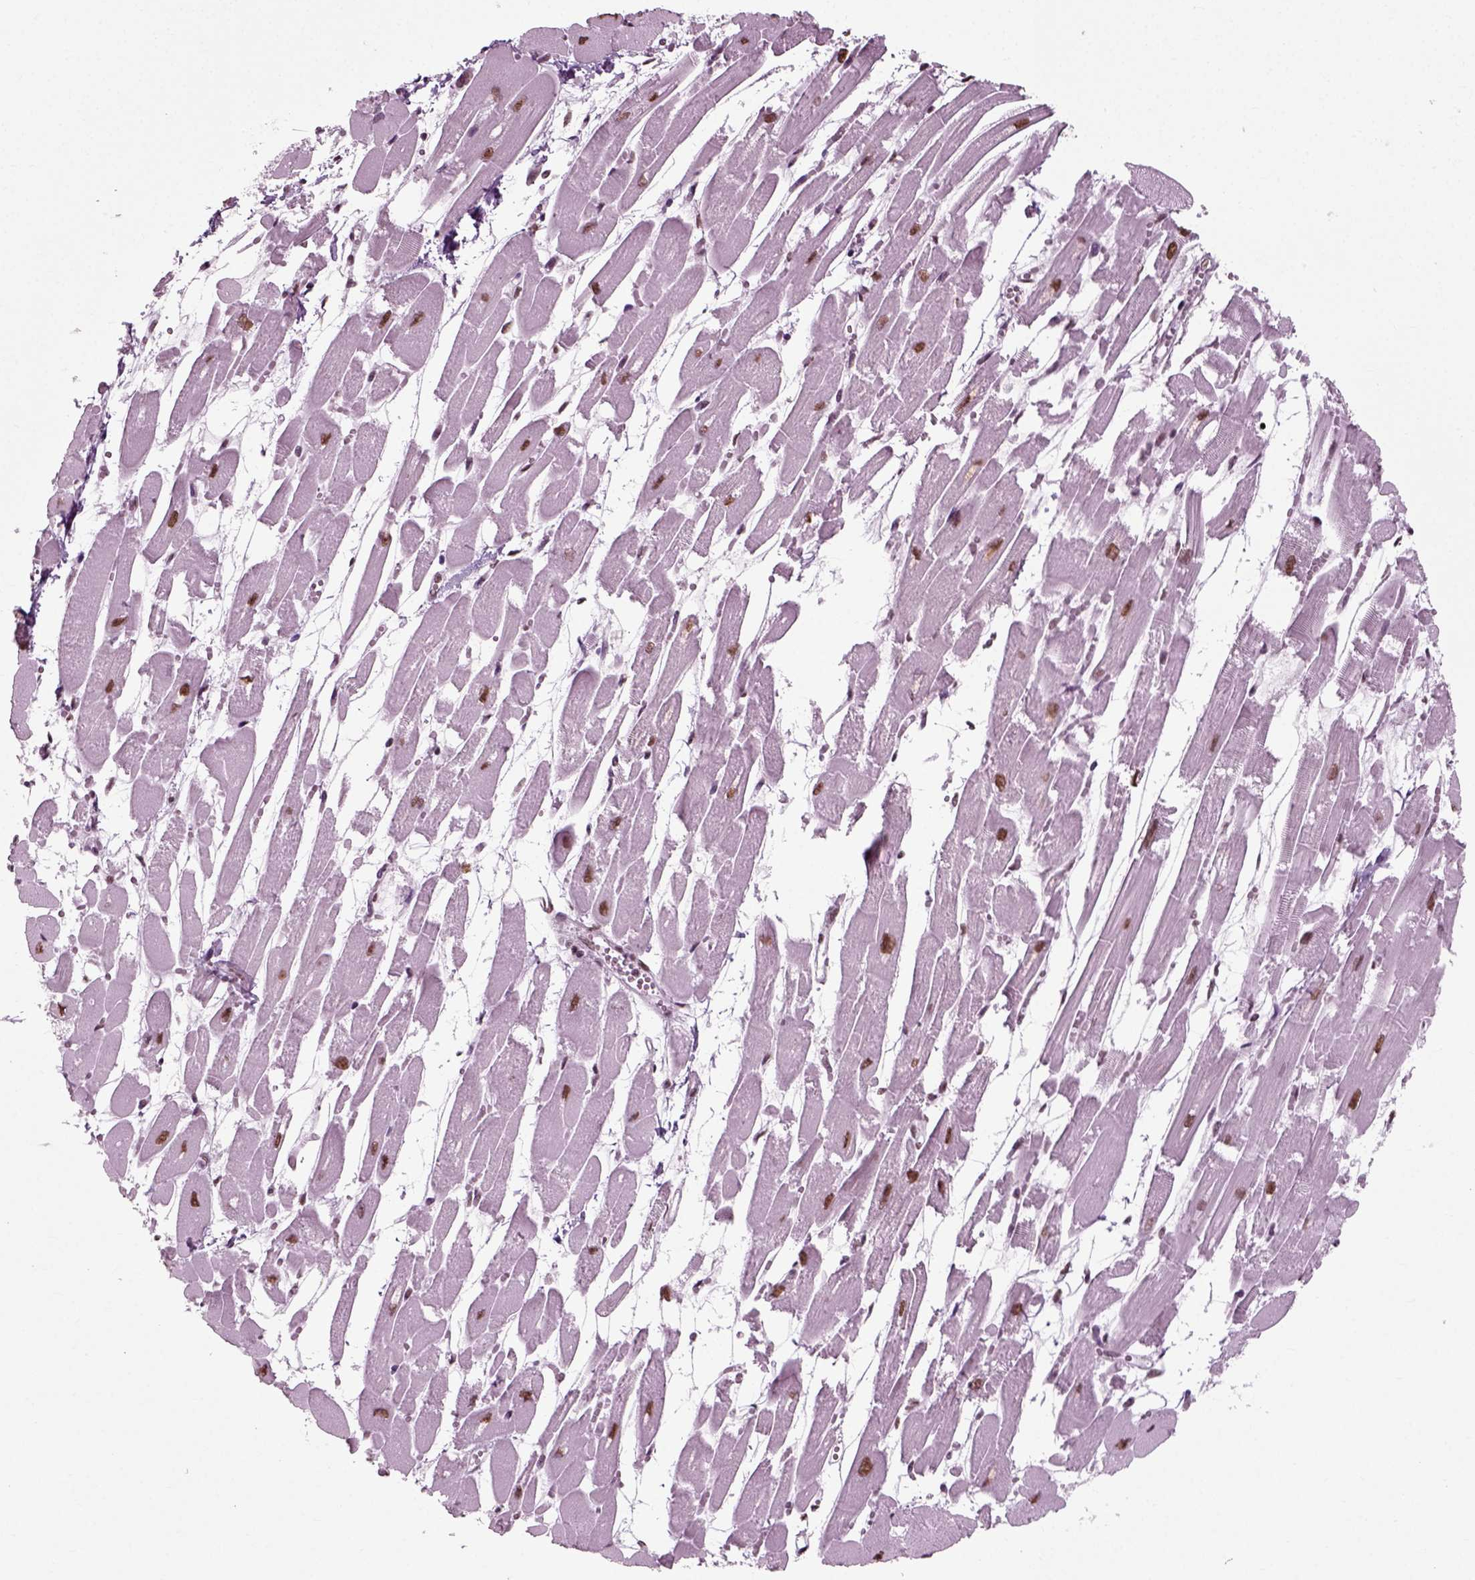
{"staining": {"intensity": "moderate", "quantity": ">75%", "location": "nuclear"}, "tissue": "heart muscle", "cell_type": "Cardiomyocytes", "image_type": "normal", "snomed": [{"axis": "morphology", "description": "Normal tissue, NOS"}, {"axis": "topography", "description": "Heart"}], "caption": "A micrograph of human heart muscle stained for a protein shows moderate nuclear brown staining in cardiomyocytes.", "gene": "POLR1H", "patient": {"sex": "female", "age": 52}}